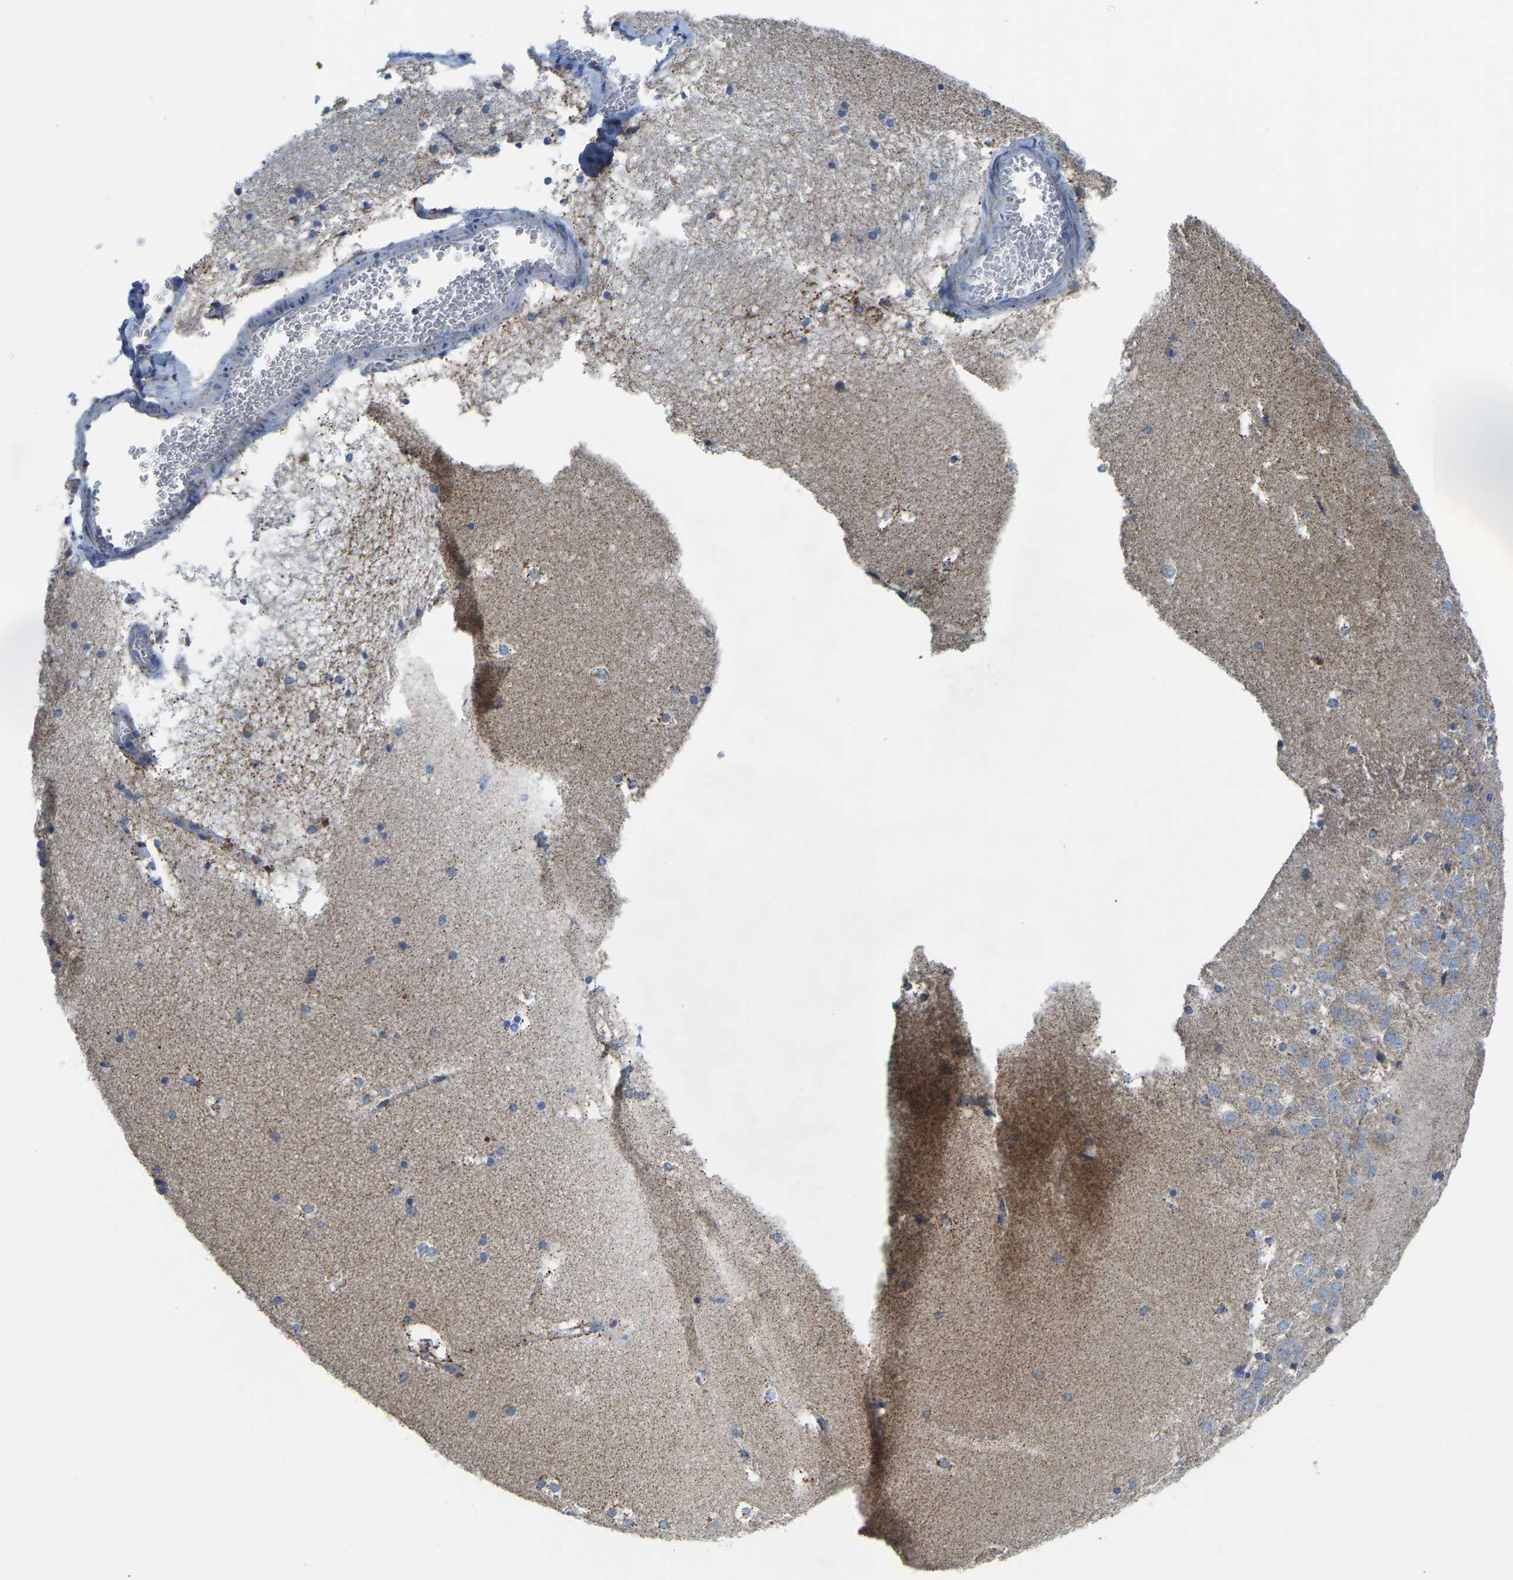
{"staining": {"intensity": "moderate", "quantity": "25%-75%", "location": "cytoplasmic/membranous"}, "tissue": "hippocampus", "cell_type": "Glial cells", "image_type": "normal", "snomed": [{"axis": "morphology", "description": "Normal tissue, NOS"}, {"axis": "topography", "description": "Hippocampus"}], "caption": "About 25%-75% of glial cells in unremarkable human hippocampus display moderate cytoplasmic/membranous protein staining as visualized by brown immunohistochemical staining.", "gene": "ETFA", "patient": {"sex": "male", "age": 45}}